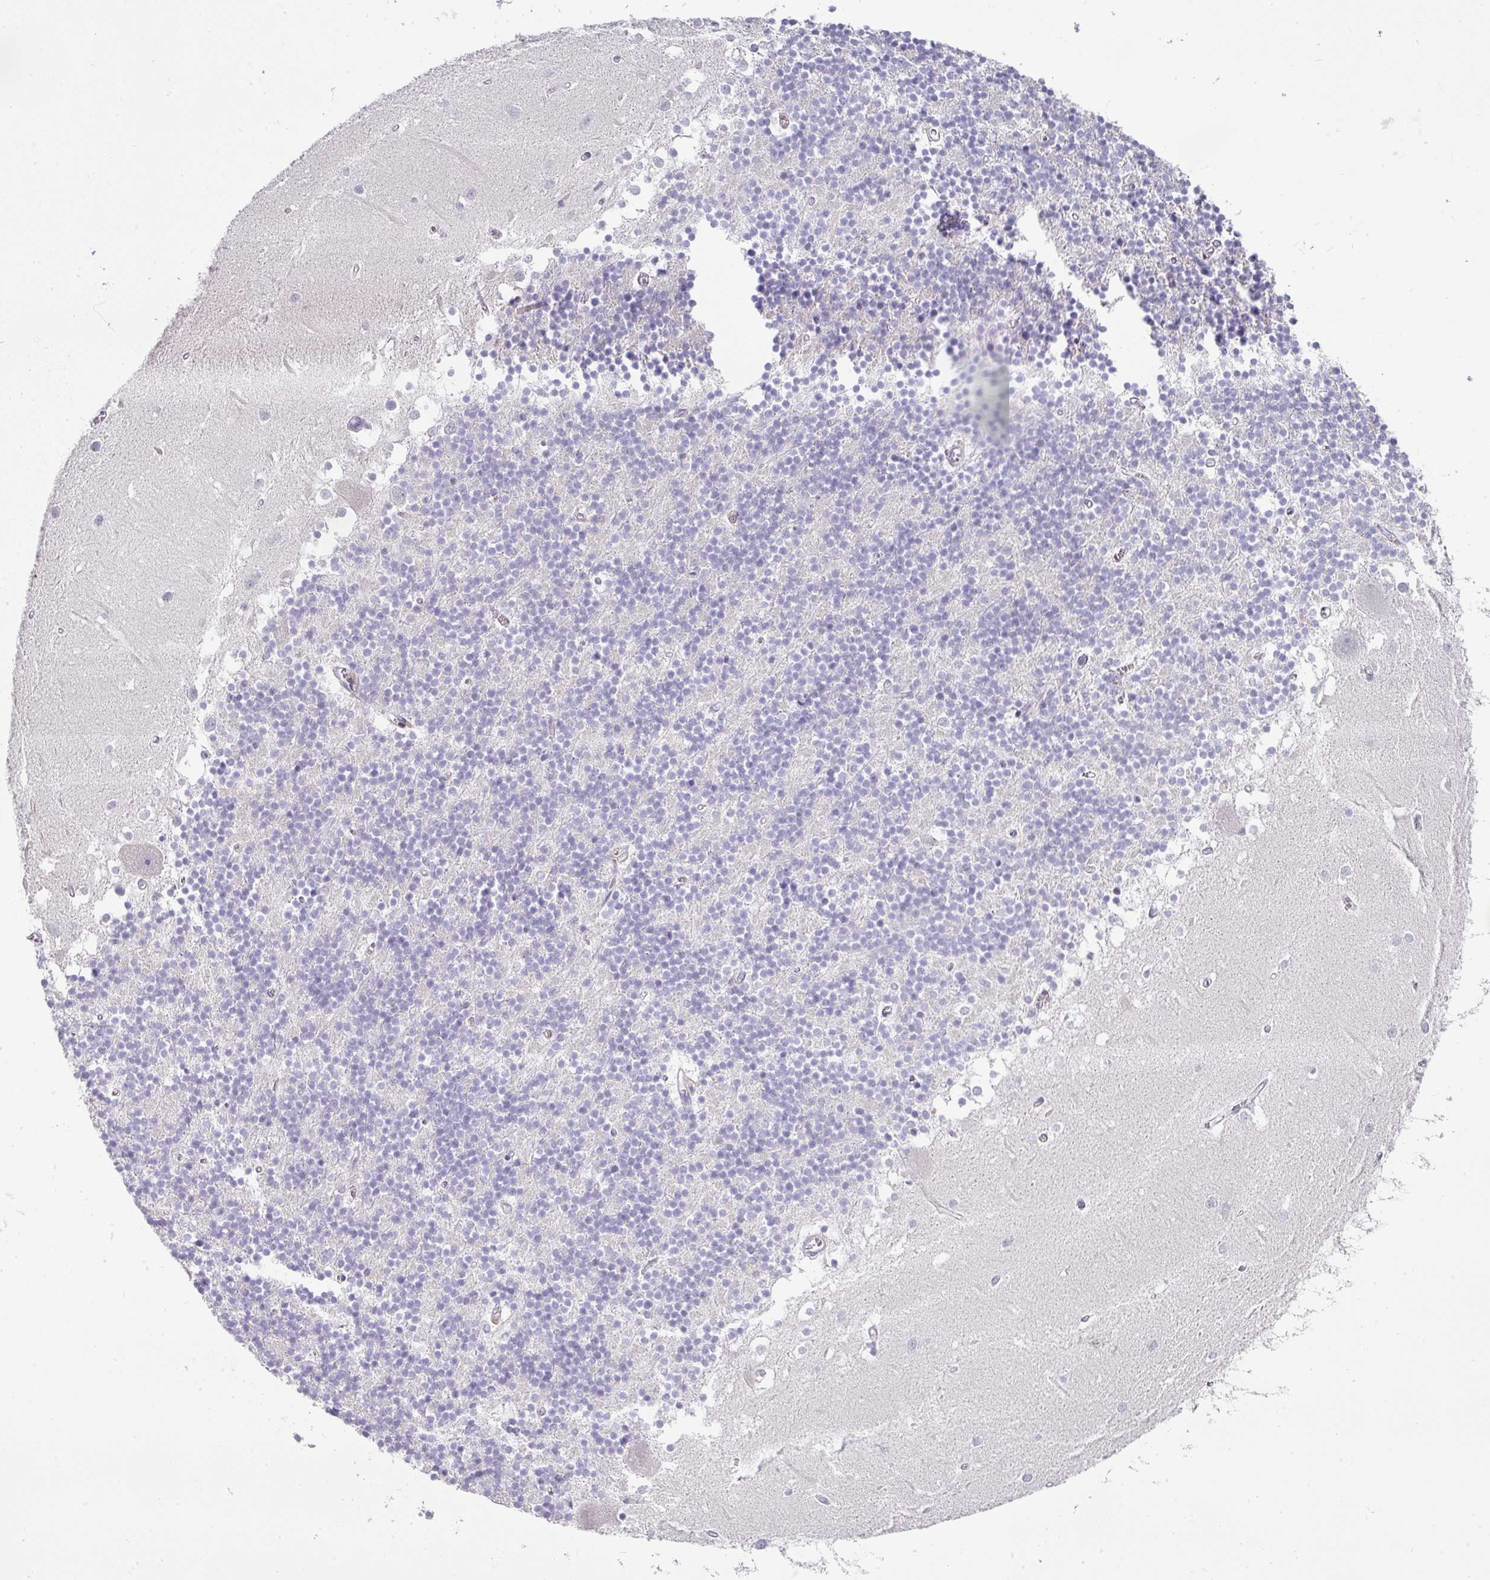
{"staining": {"intensity": "negative", "quantity": "none", "location": "none"}, "tissue": "cerebellum", "cell_type": "Cells in granular layer", "image_type": "normal", "snomed": [{"axis": "morphology", "description": "Normal tissue, NOS"}, {"axis": "topography", "description": "Cerebellum"}], "caption": "Cells in granular layer show no significant positivity in benign cerebellum. The staining was performed using DAB (3,3'-diaminobenzidine) to visualize the protein expression in brown, while the nuclei were stained in blue with hematoxylin (Magnification: 20x).", "gene": "BTLA", "patient": {"sex": "male", "age": 54}}